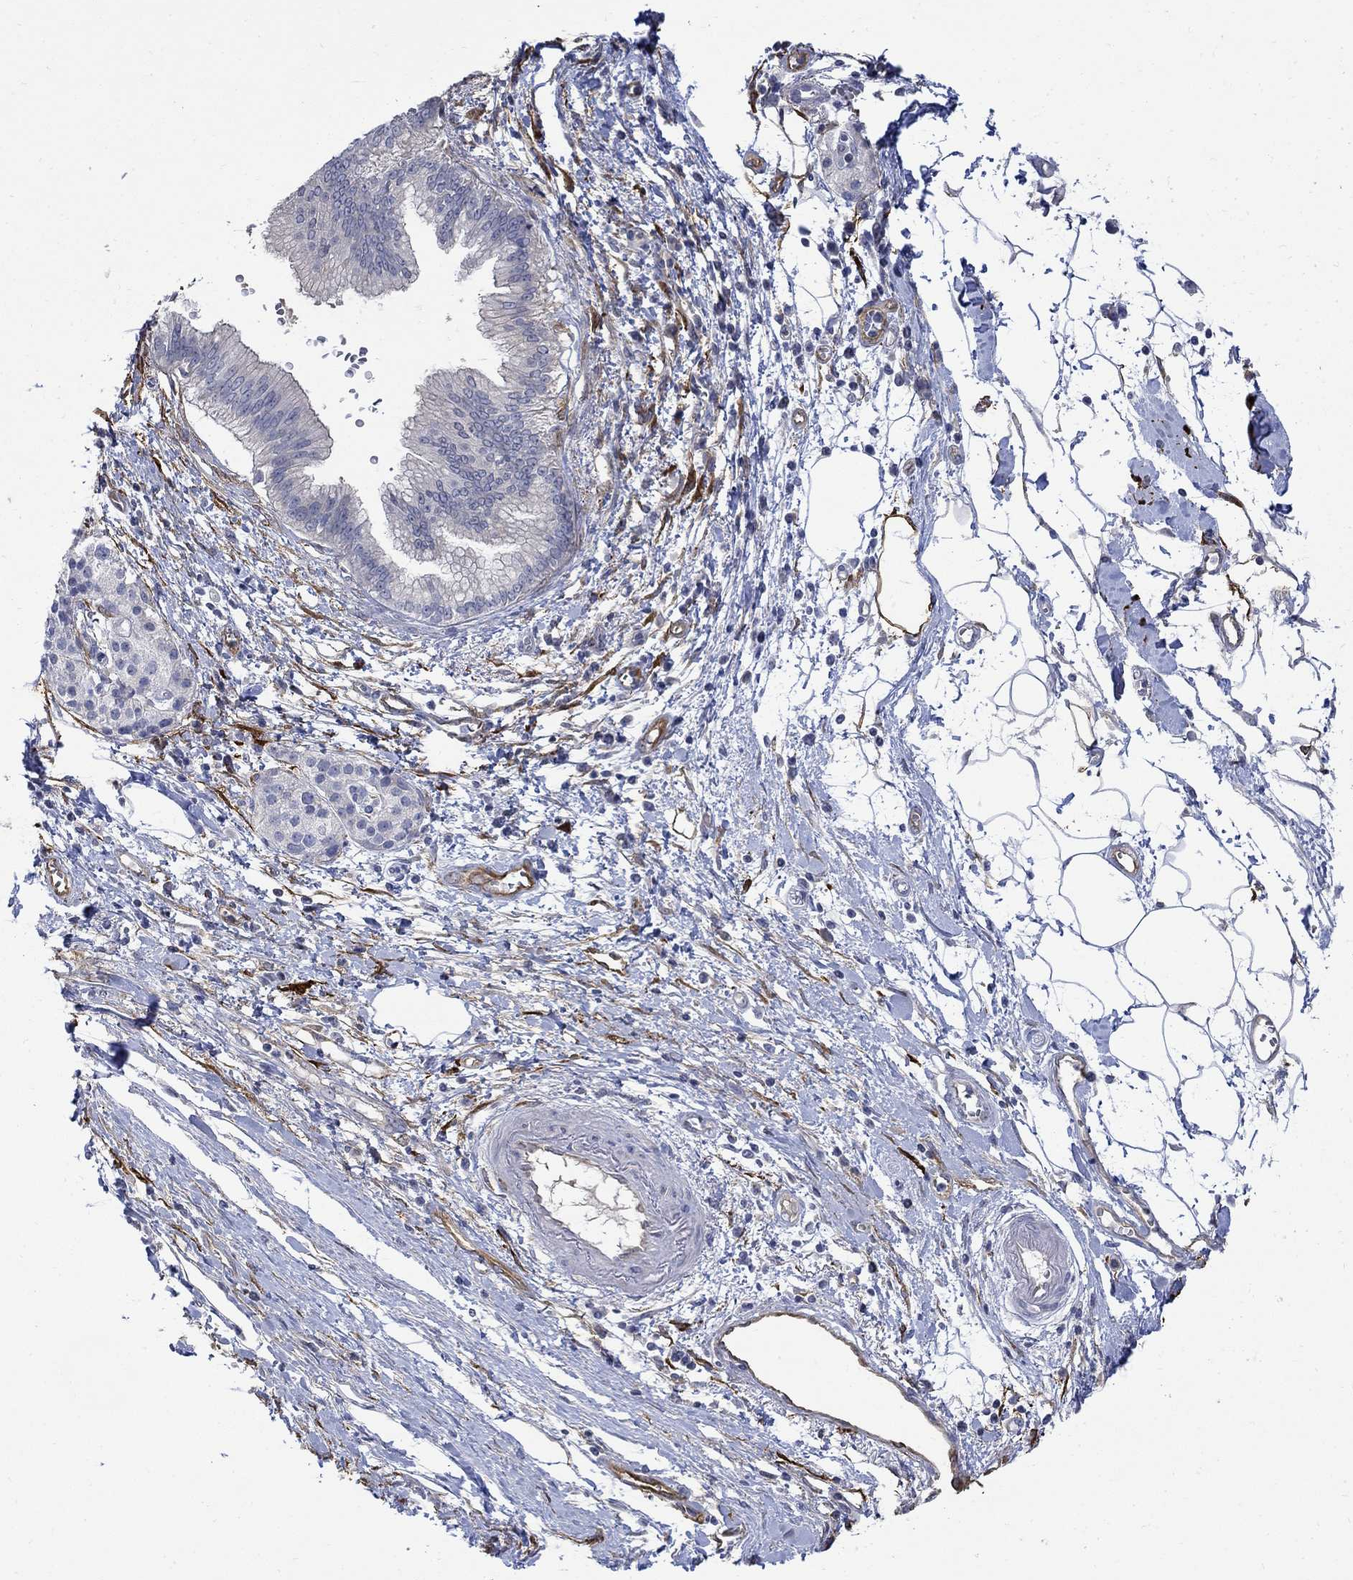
{"staining": {"intensity": "moderate", "quantity": "<25%", "location": "cytoplasmic/membranous"}, "tissue": "pancreatic cancer", "cell_type": "Tumor cells", "image_type": "cancer", "snomed": [{"axis": "morphology", "description": "Adenocarcinoma, NOS"}, {"axis": "topography", "description": "Pancreas"}], "caption": "The photomicrograph demonstrates immunohistochemical staining of adenocarcinoma (pancreatic). There is moderate cytoplasmic/membranous staining is appreciated in about <25% of tumor cells.", "gene": "TGM2", "patient": {"sex": "male", "age": 72}}